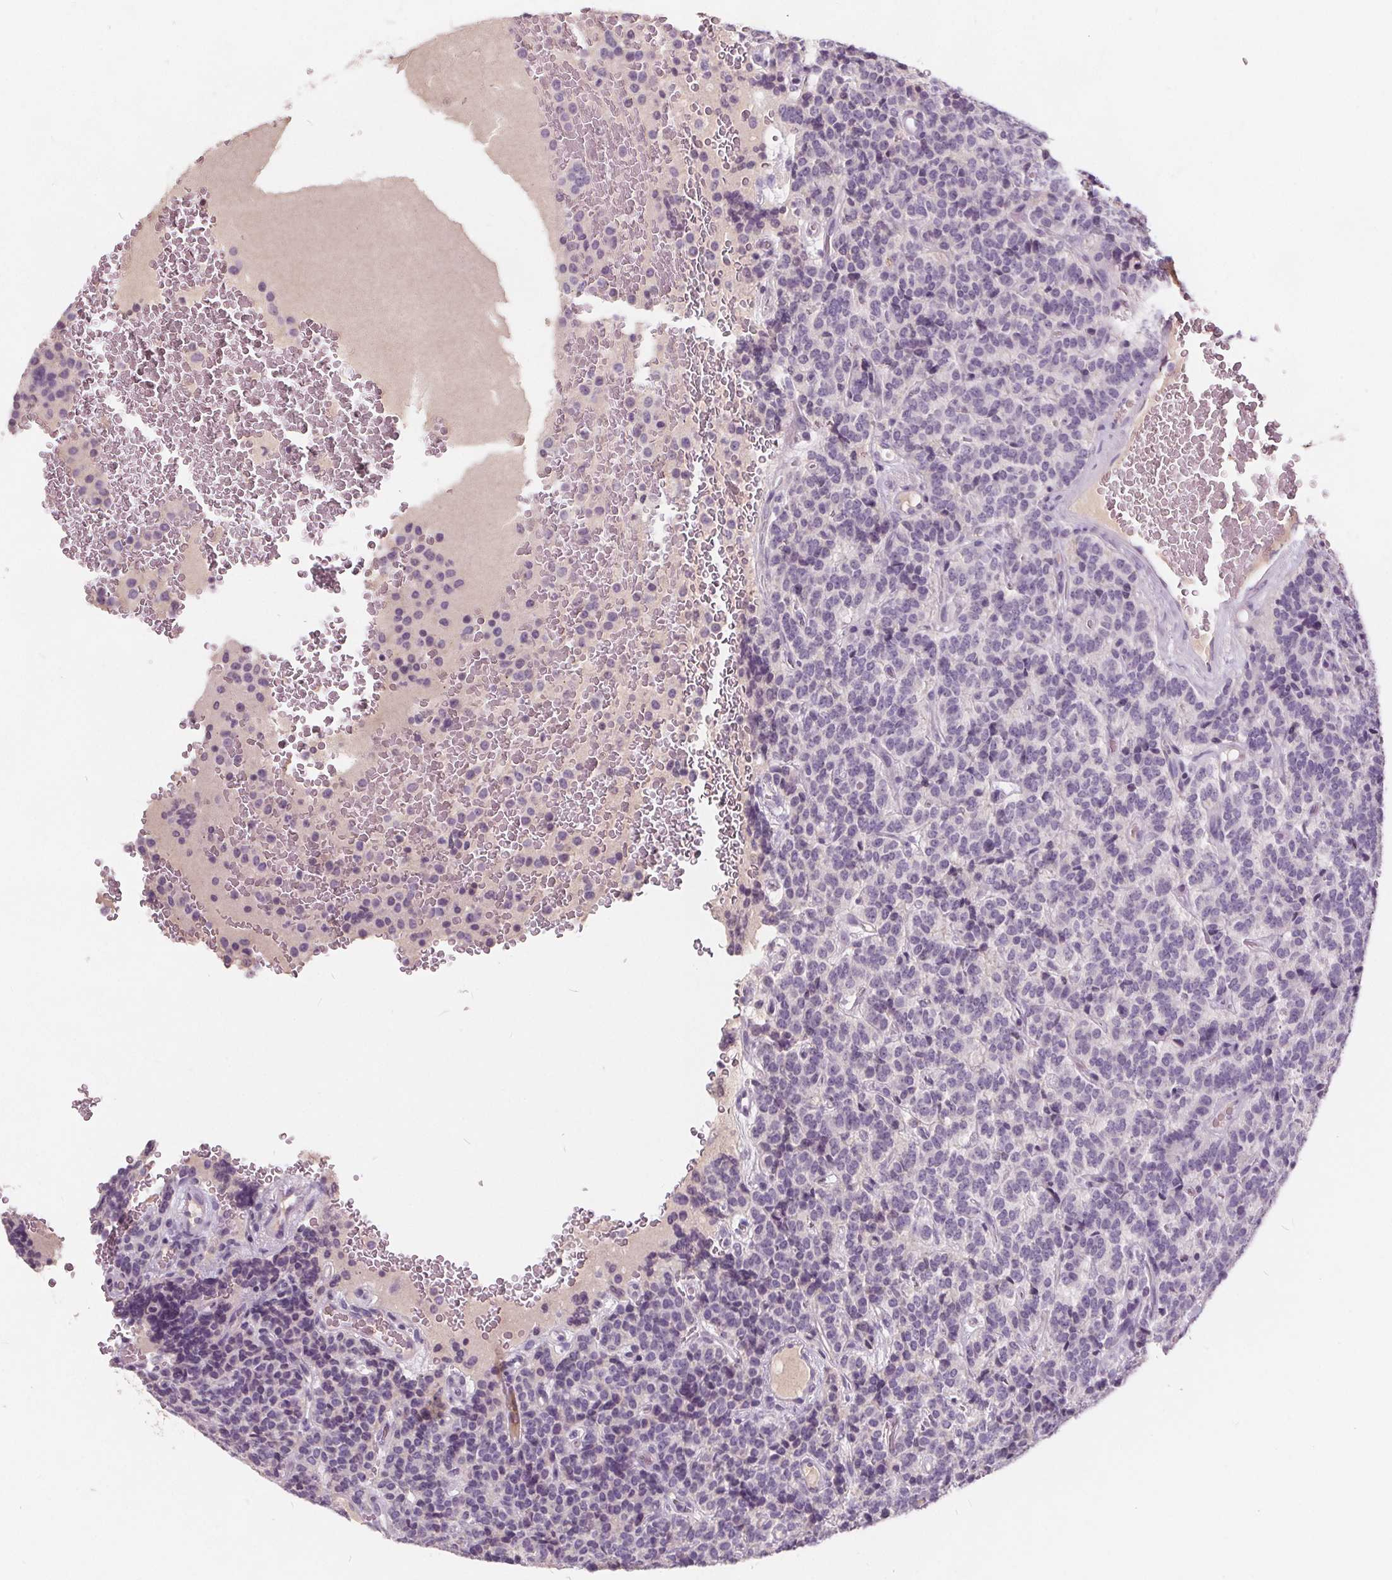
{"staining": {"intensity": "negative", "quantity": "none", "location": "none"}, "tissue": "carcinoid", "cell_type": "Tumor cells", "image_type": "cancer", "snomed": [{"axis": "morphology", "description": "Carcinoid, malignant, NOS"}, {"axis": "topography", "description": "Pancreas"}], "caption": "High power microscopy histopathology image of an immunohistochemistry (IHC) photomicrograph of carcinoid, revealing no significant positivity in tumor cells.", "gene": "PLA2G2E", "patient": {"sex": "male", "age": 36}}